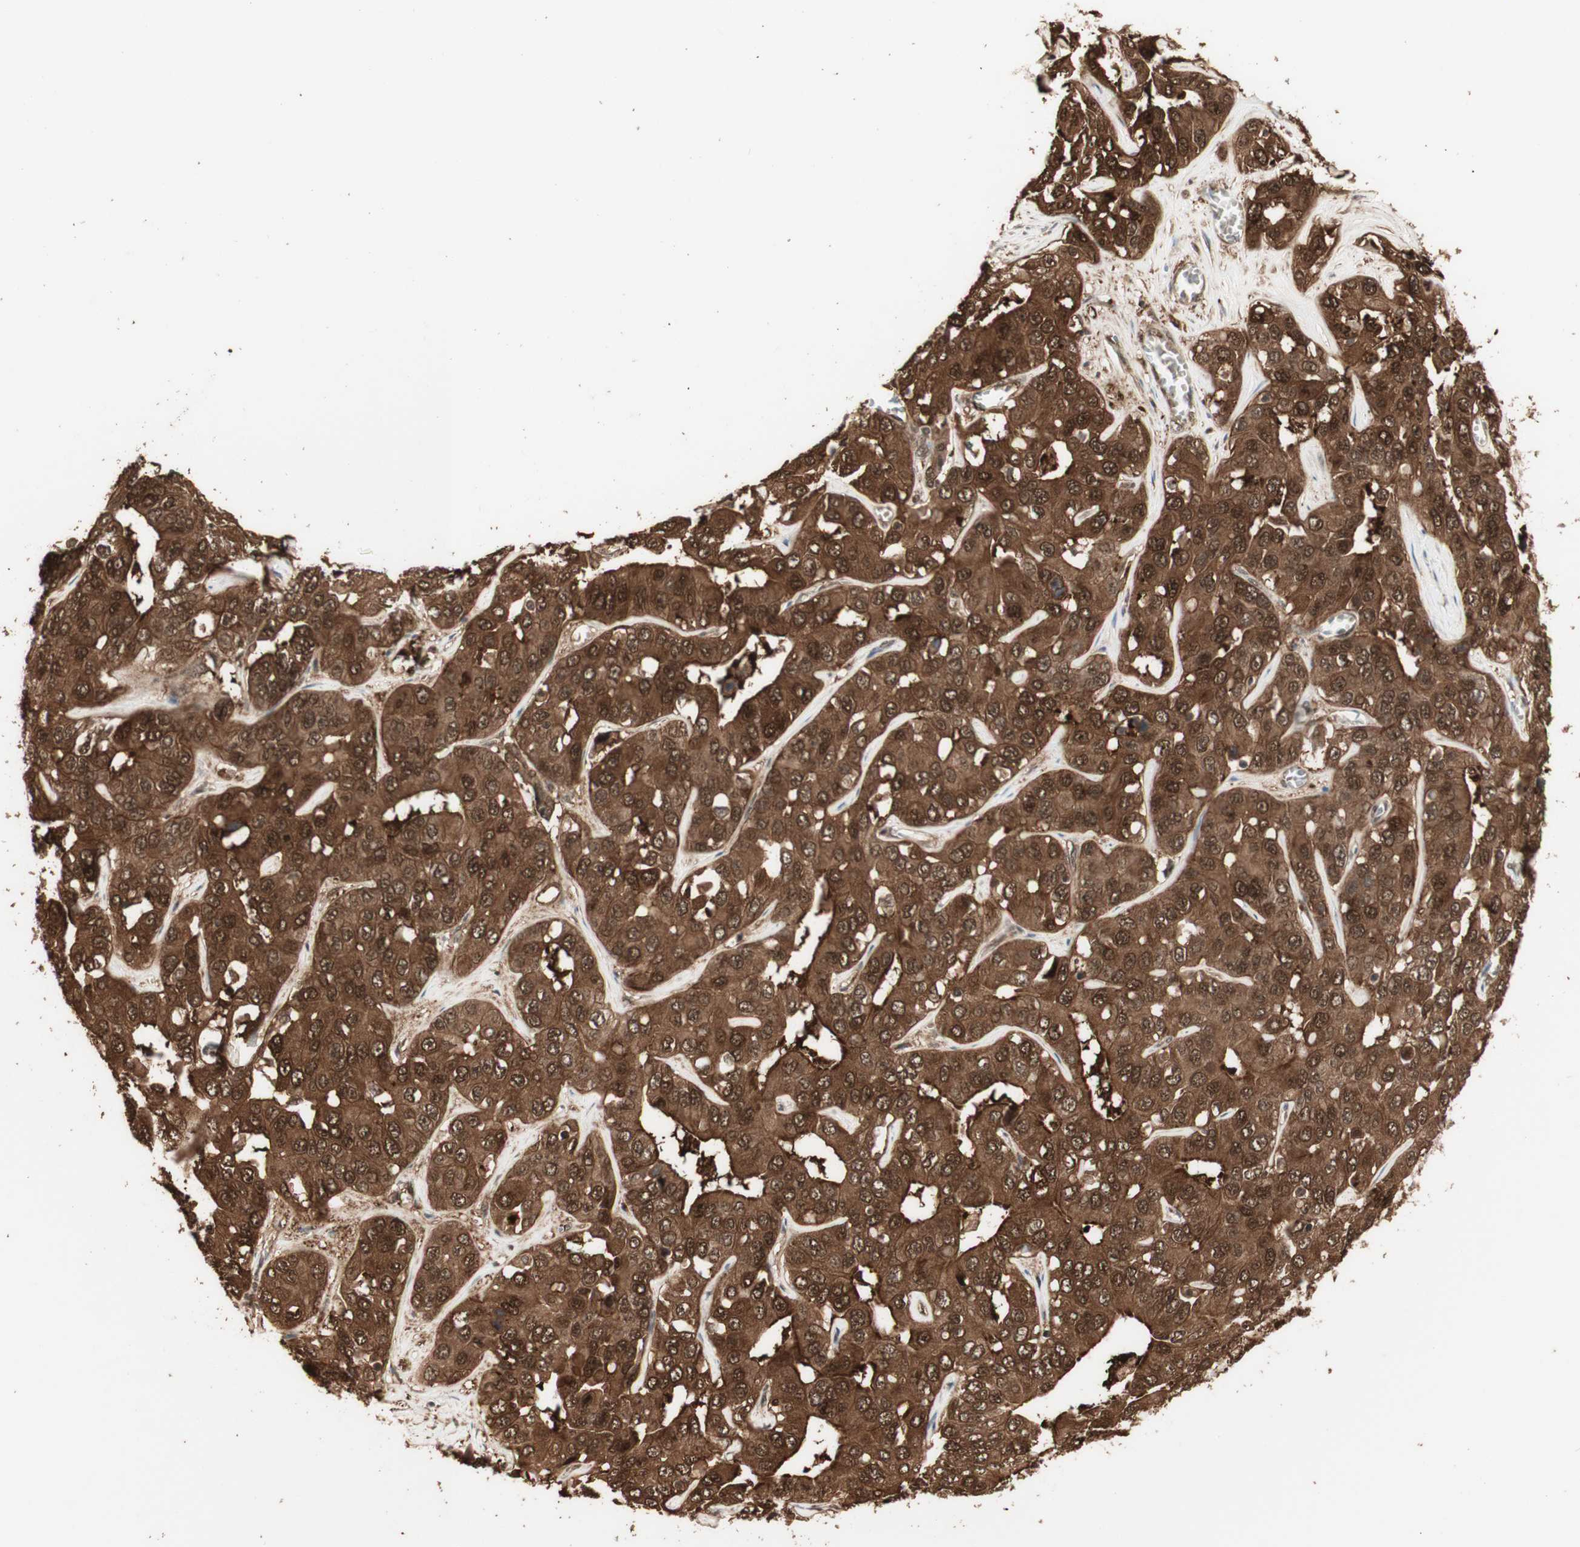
{"staining": {"intensity": "strong", "quantity": ">75%", "location": "cytoplasmic/membranous,nuclear"}, "tissue": "liver cancer", "cell_type": "Tumor cells", "image_type": "cancer", "snomed": [{"axis": "morphology", "description": "Cholangiocarcinoma"}, {"axis": "topography", "description": "Liver"}], "caption": "Protein expression by IHC exhibits strong cytoplasmic/membranous and nuclear positivity in approximately >75% of tumor cells in liver cancer (cholangiocarcinoma). The staining is performed using DAB (3,3'-diaminobenzidine) brown chromogen to label protein expression. The nuclei are counter-stained blue using hematoxylin.", "gene": "YWHAB", "patient": {"sex": "female", "age": 52}}